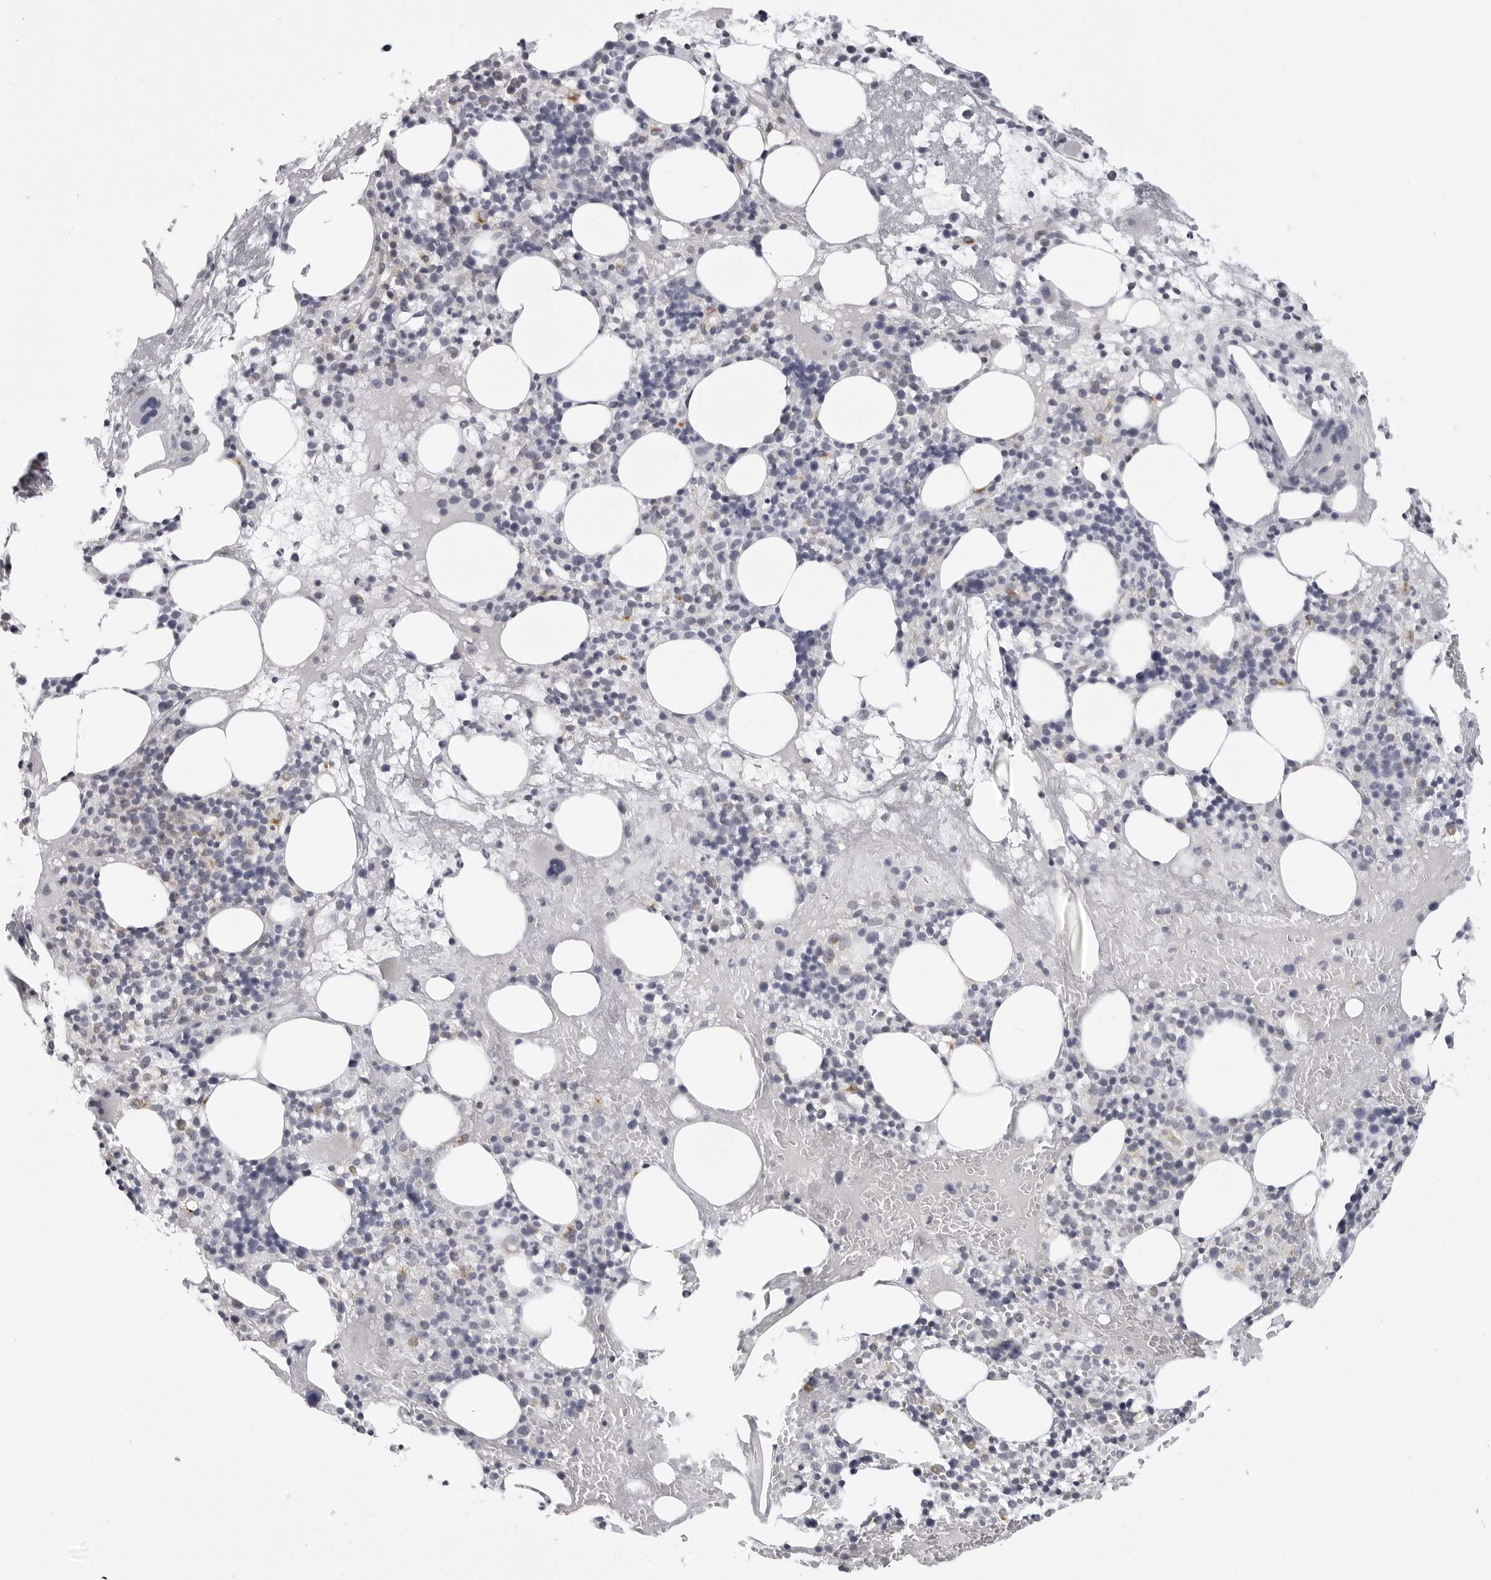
{"staining": {"intensity": "negative", "quantity": "none", "location": "none"}, "tissue": "bone marrow", "cell_type": "Hematopoietic cells", "image_type": "normal", "snomed": [{"axis": "morphology", "description": "Normal tissue, NOS"}, {"axis": "morphology", "description": "Inflammation, NOS"}, {"axis": "topography", "description": "Bone marrow"}], "caption": "This is a image of IHC staining of benign bone marrow, which shows no expression in hematopoietic cells. The staining is performed using DAB brown chromogen with nuclei counter-stained in using hematoxylin.", "gene": "MAP7D1", "patient": {"sex": "female", "age": 77}}